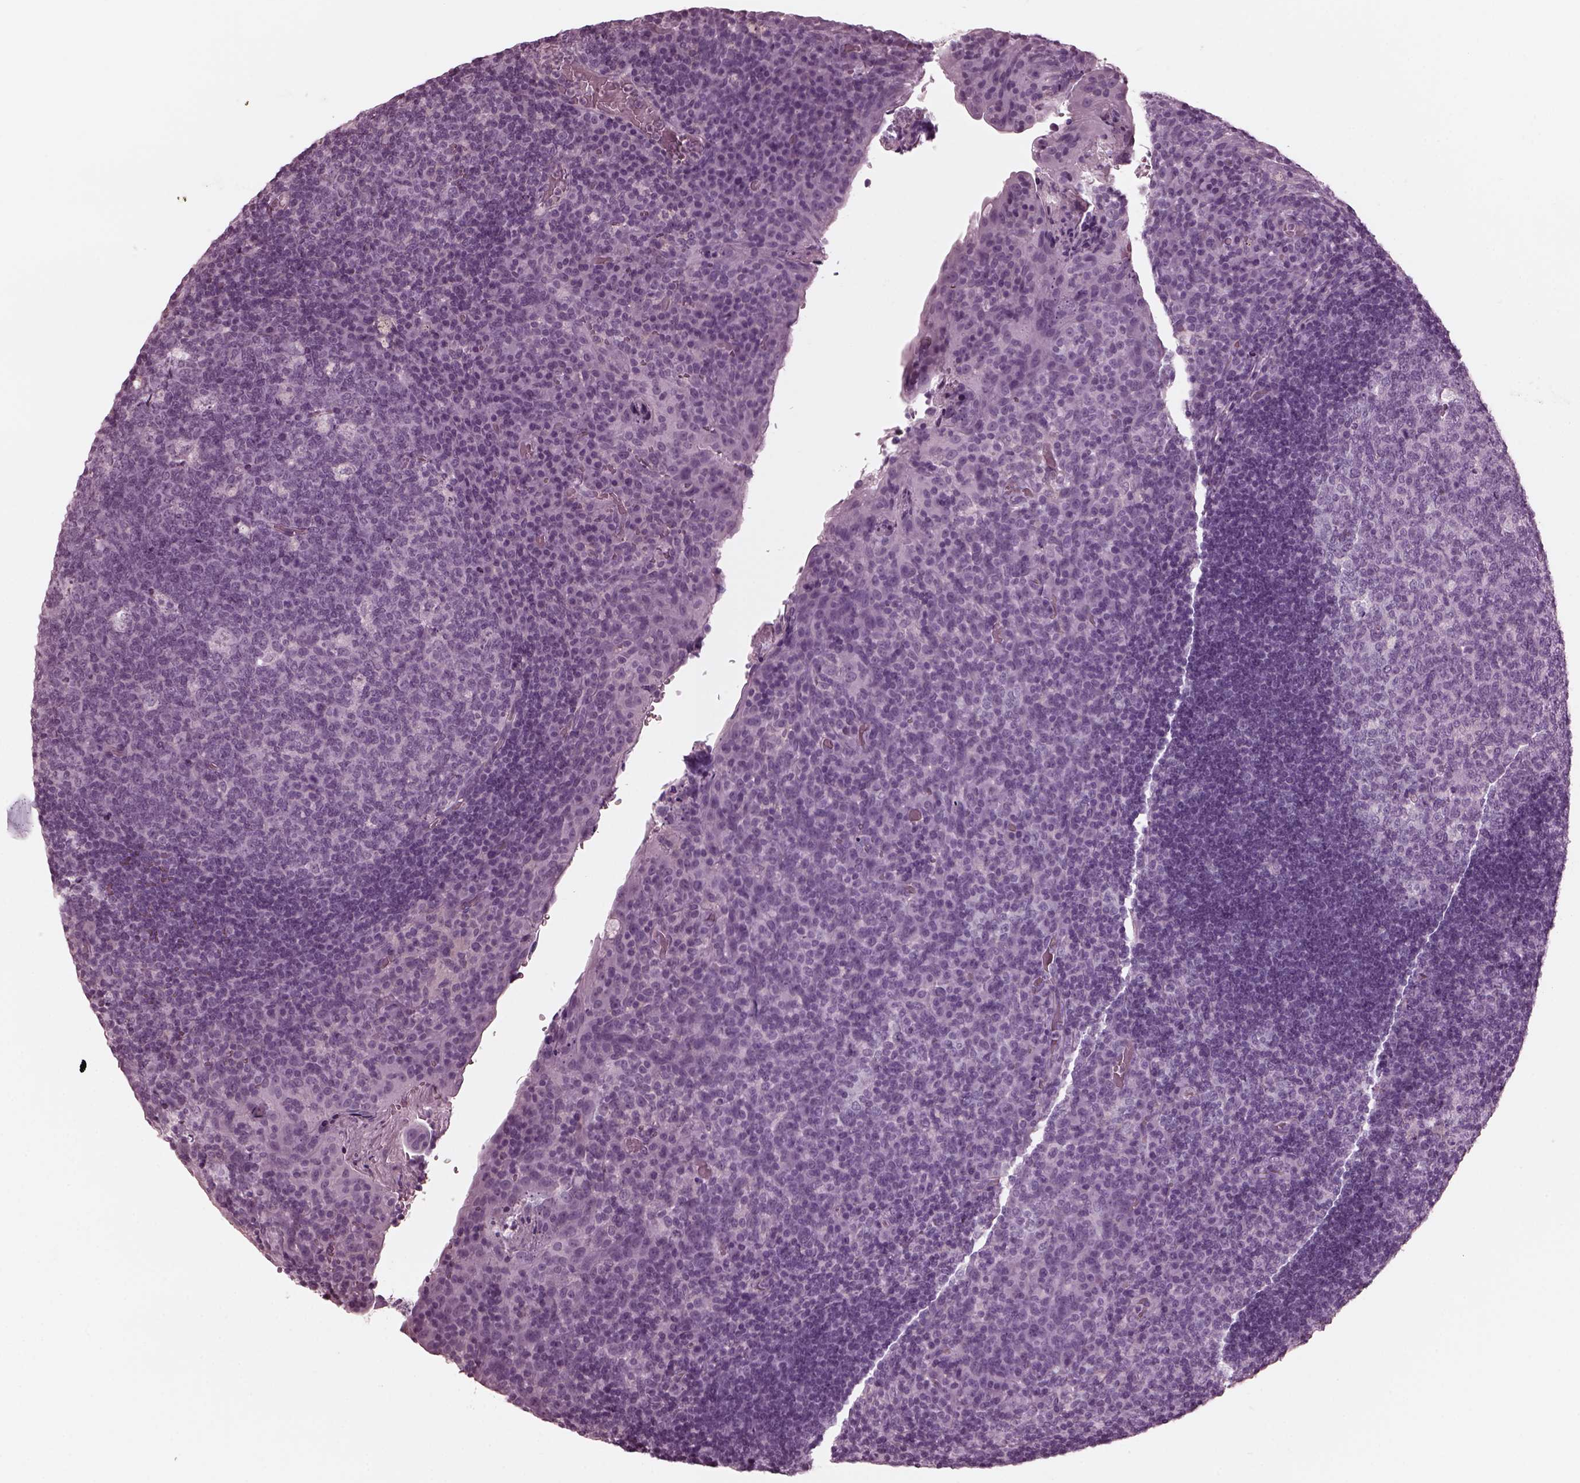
{"staining": {"intensity": "negative", "quantity": "none", "location": "none"}, "tissue": "tonsil", "cell_type": "Germinal center cells", "image_type": "normal", "snomed": [{"axis": "morphology", "description": "Normal tissue, NOS"}, {"axis": "topography", "description": "Tonsil"}], "caption": "A high-resolution photomicrograph shows IHC staining of unremarkable tonsil, which reveals no significant positivity in germinal center cells.", "gene": "CGA", "patient": {"sex": "male", "age": 17}}